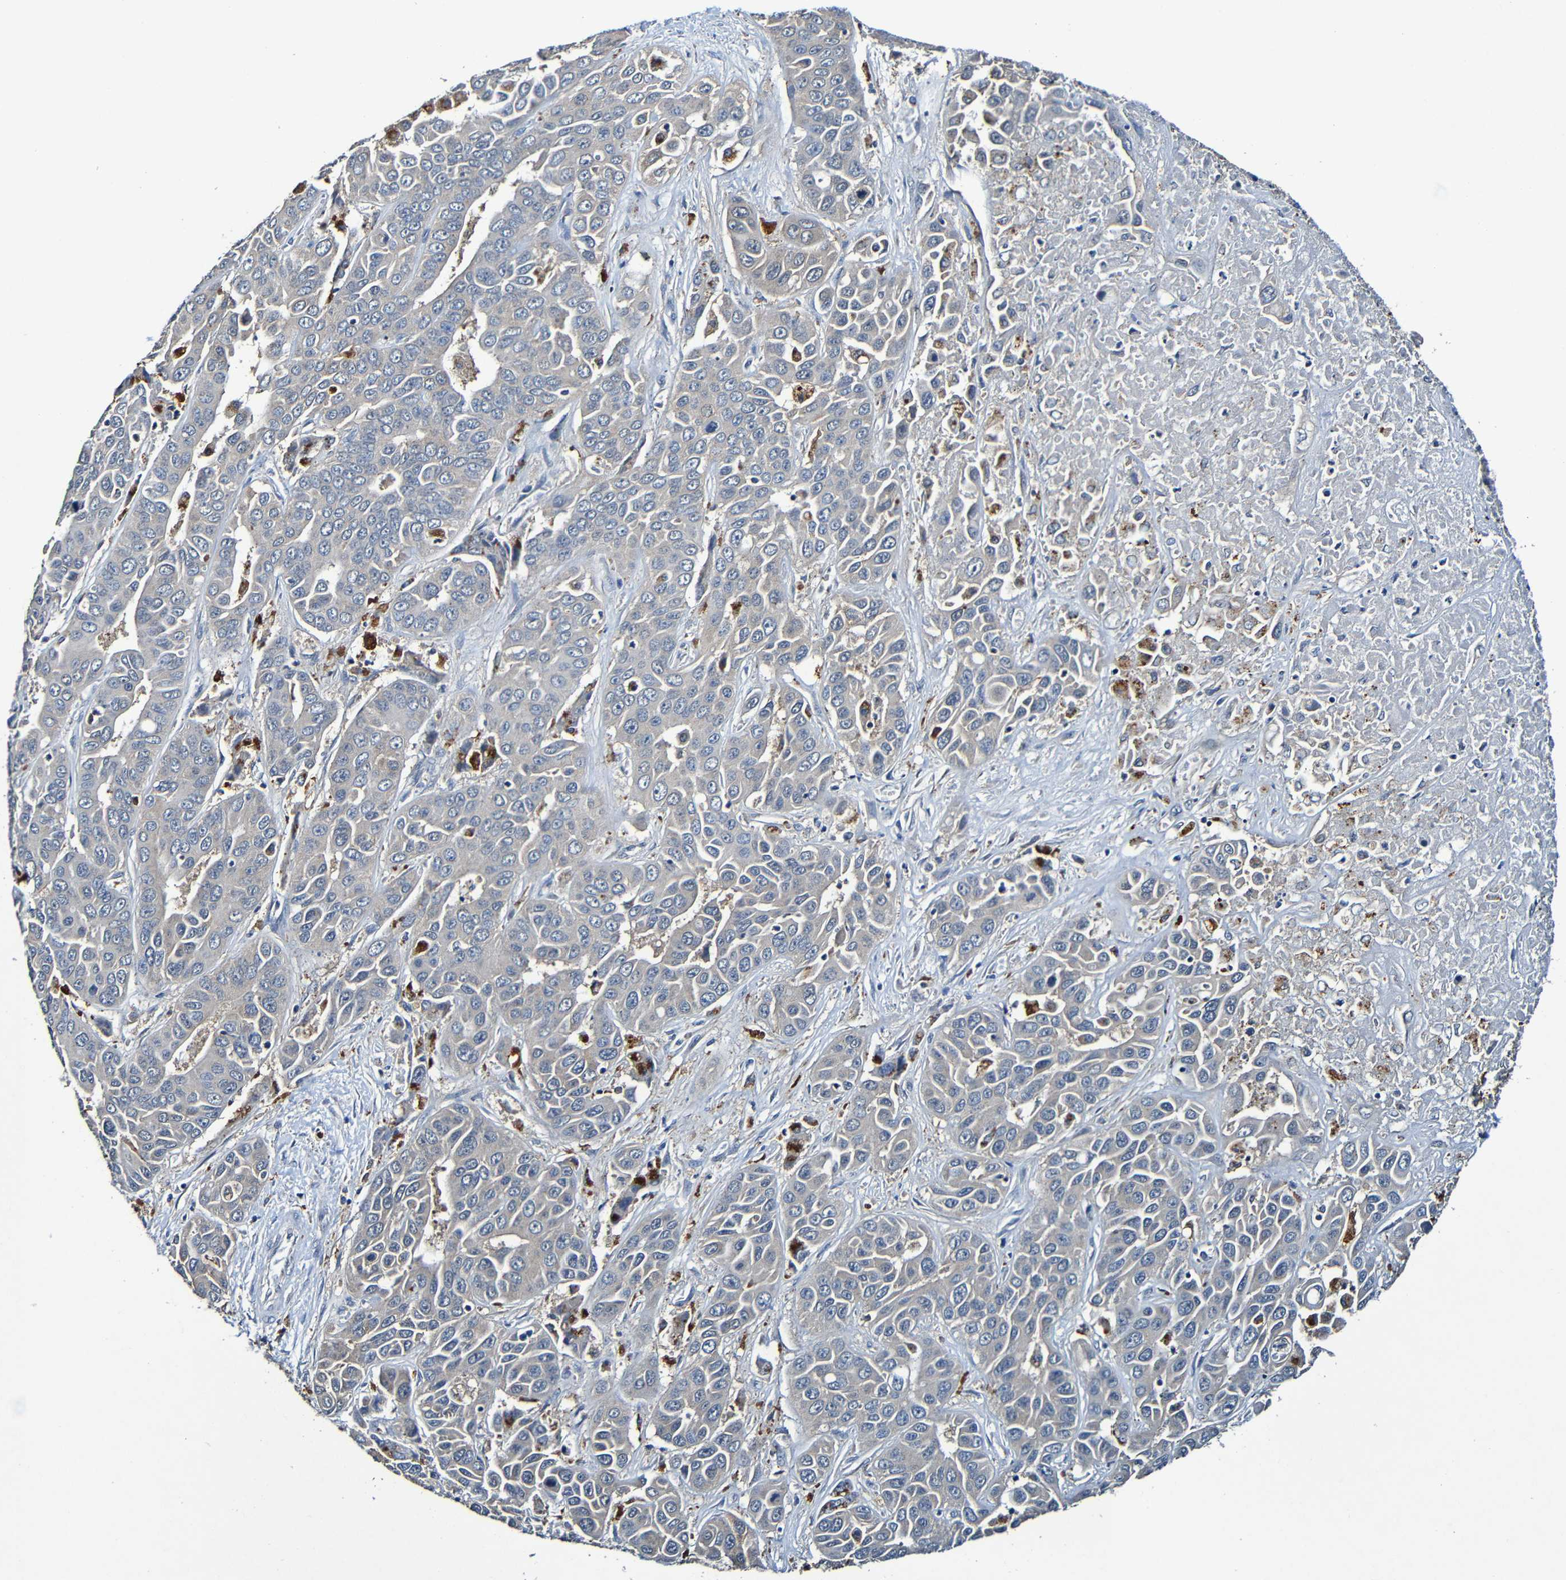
{"staining": {"intensity": "weak", "quantity": "<25%", "location": "cytoplasmic/membranous"}, "tissue": "liver cancer", "cell_type": "Tumor cells", "image_type": "cancer", "snomed": [{"axis": "morphology", "description": "Cholangiocarcinoma"}, {"axis": "topography", "description": "Liver"}], "caption": "IHC photomicrograph of human cholangiocarcinoma (liver) stained for a protein (brown), which demonstrates no staining in tumor cells.", "gene": "LRRC70", "patient": {"sex": "female", "age": 52}}